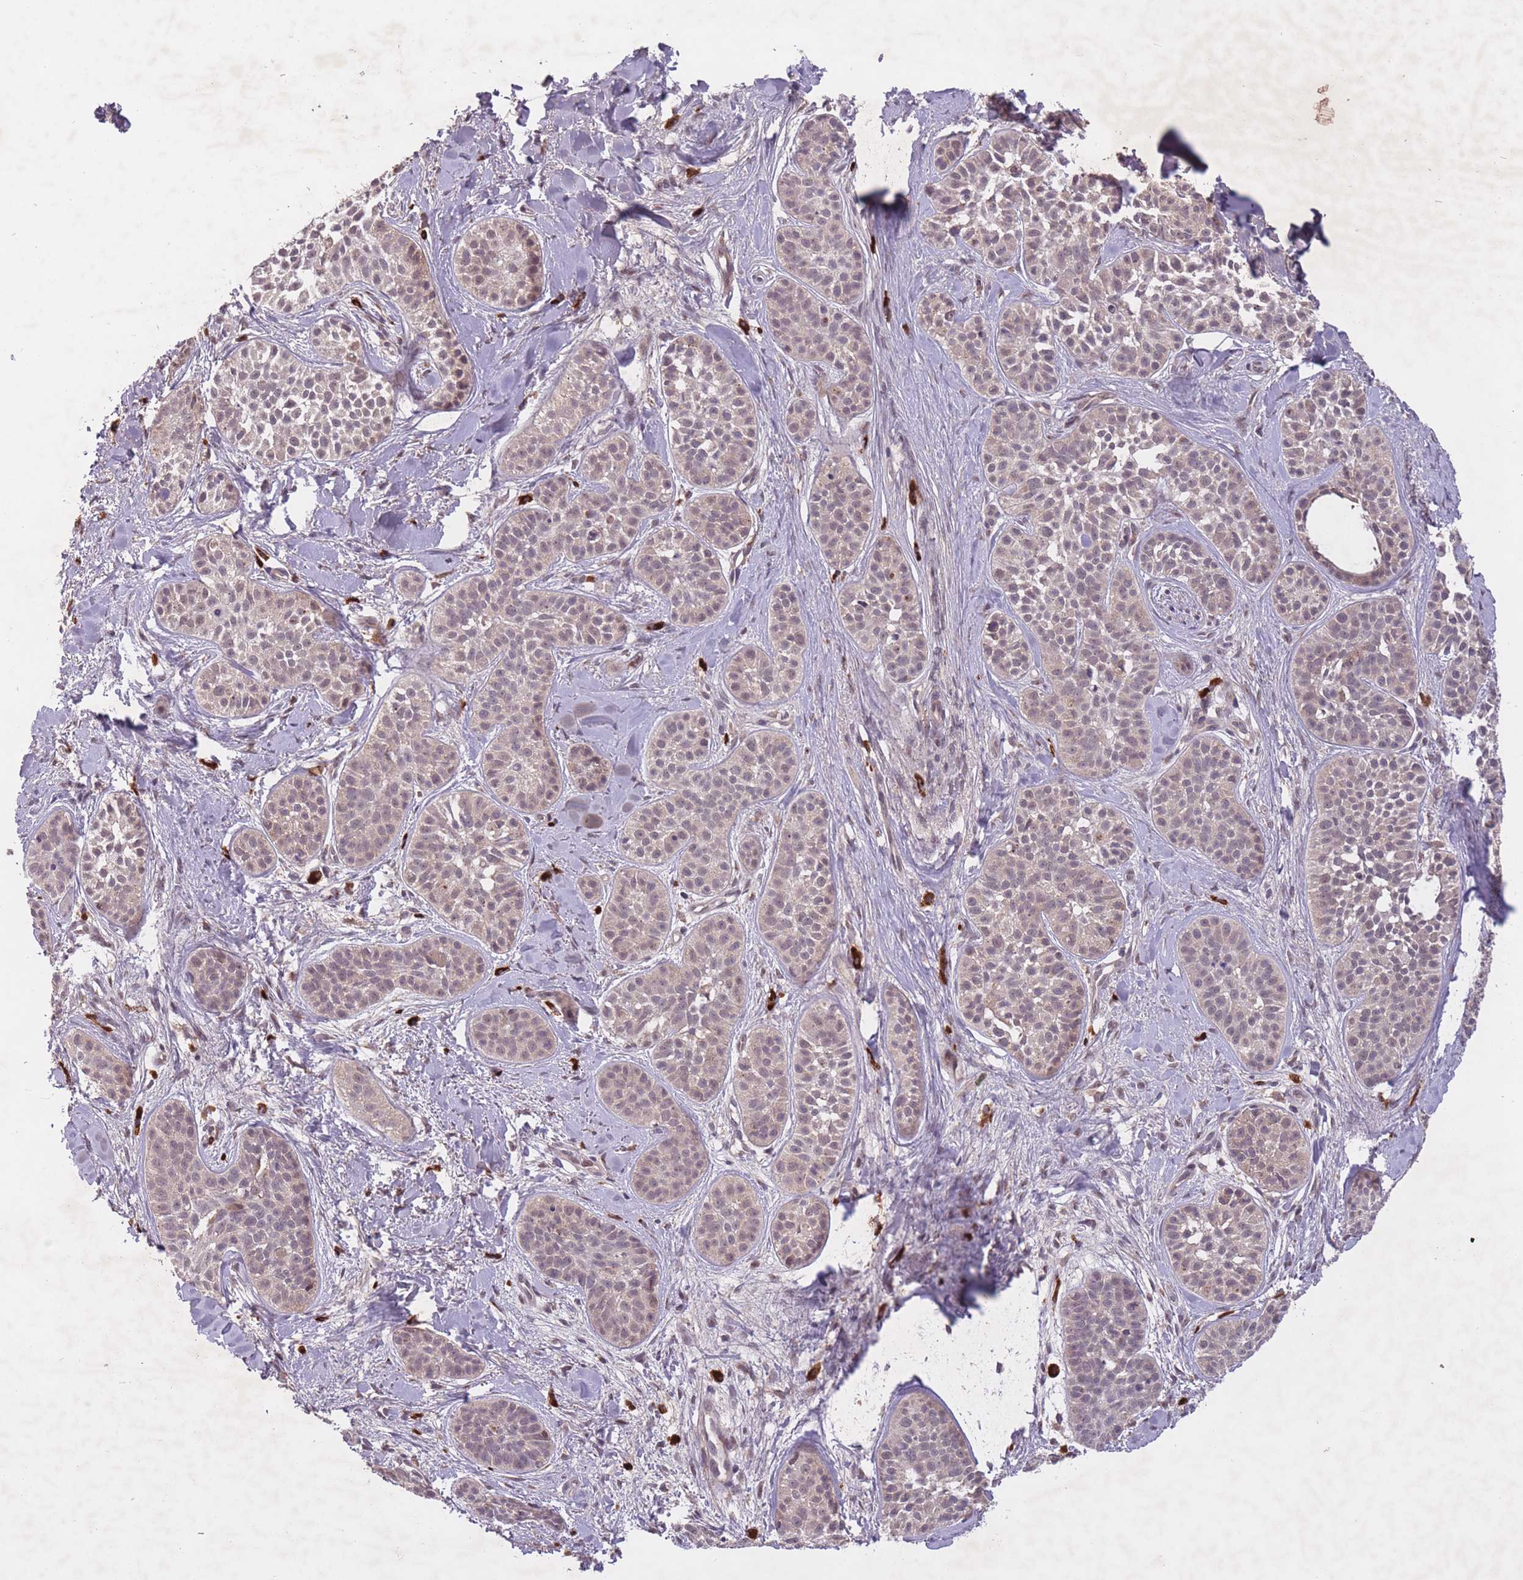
{"staining": {"intensity": "weak", "quantity": "25%-75%", "location": "cytoplasmic/membranous,nuclear"}, "tissue": "skin cancer", "cell_type": "Tumor cells", "image_type": "cancer", "snomed": [{"axis": "morphology", "description": "Basal cell carcinoma"}, {"axis": "topography", "description": "Skin"}], "caption": "Immunohistochemical staining of basal cell carcinoma (skin) exhibits low levels of weak cytoplasmic/membranous and nuclear positivity in approximately 25%-75% of tumor cells.", "gene": "SECTM1", "patient": {"sex": "male", "age": 52}}